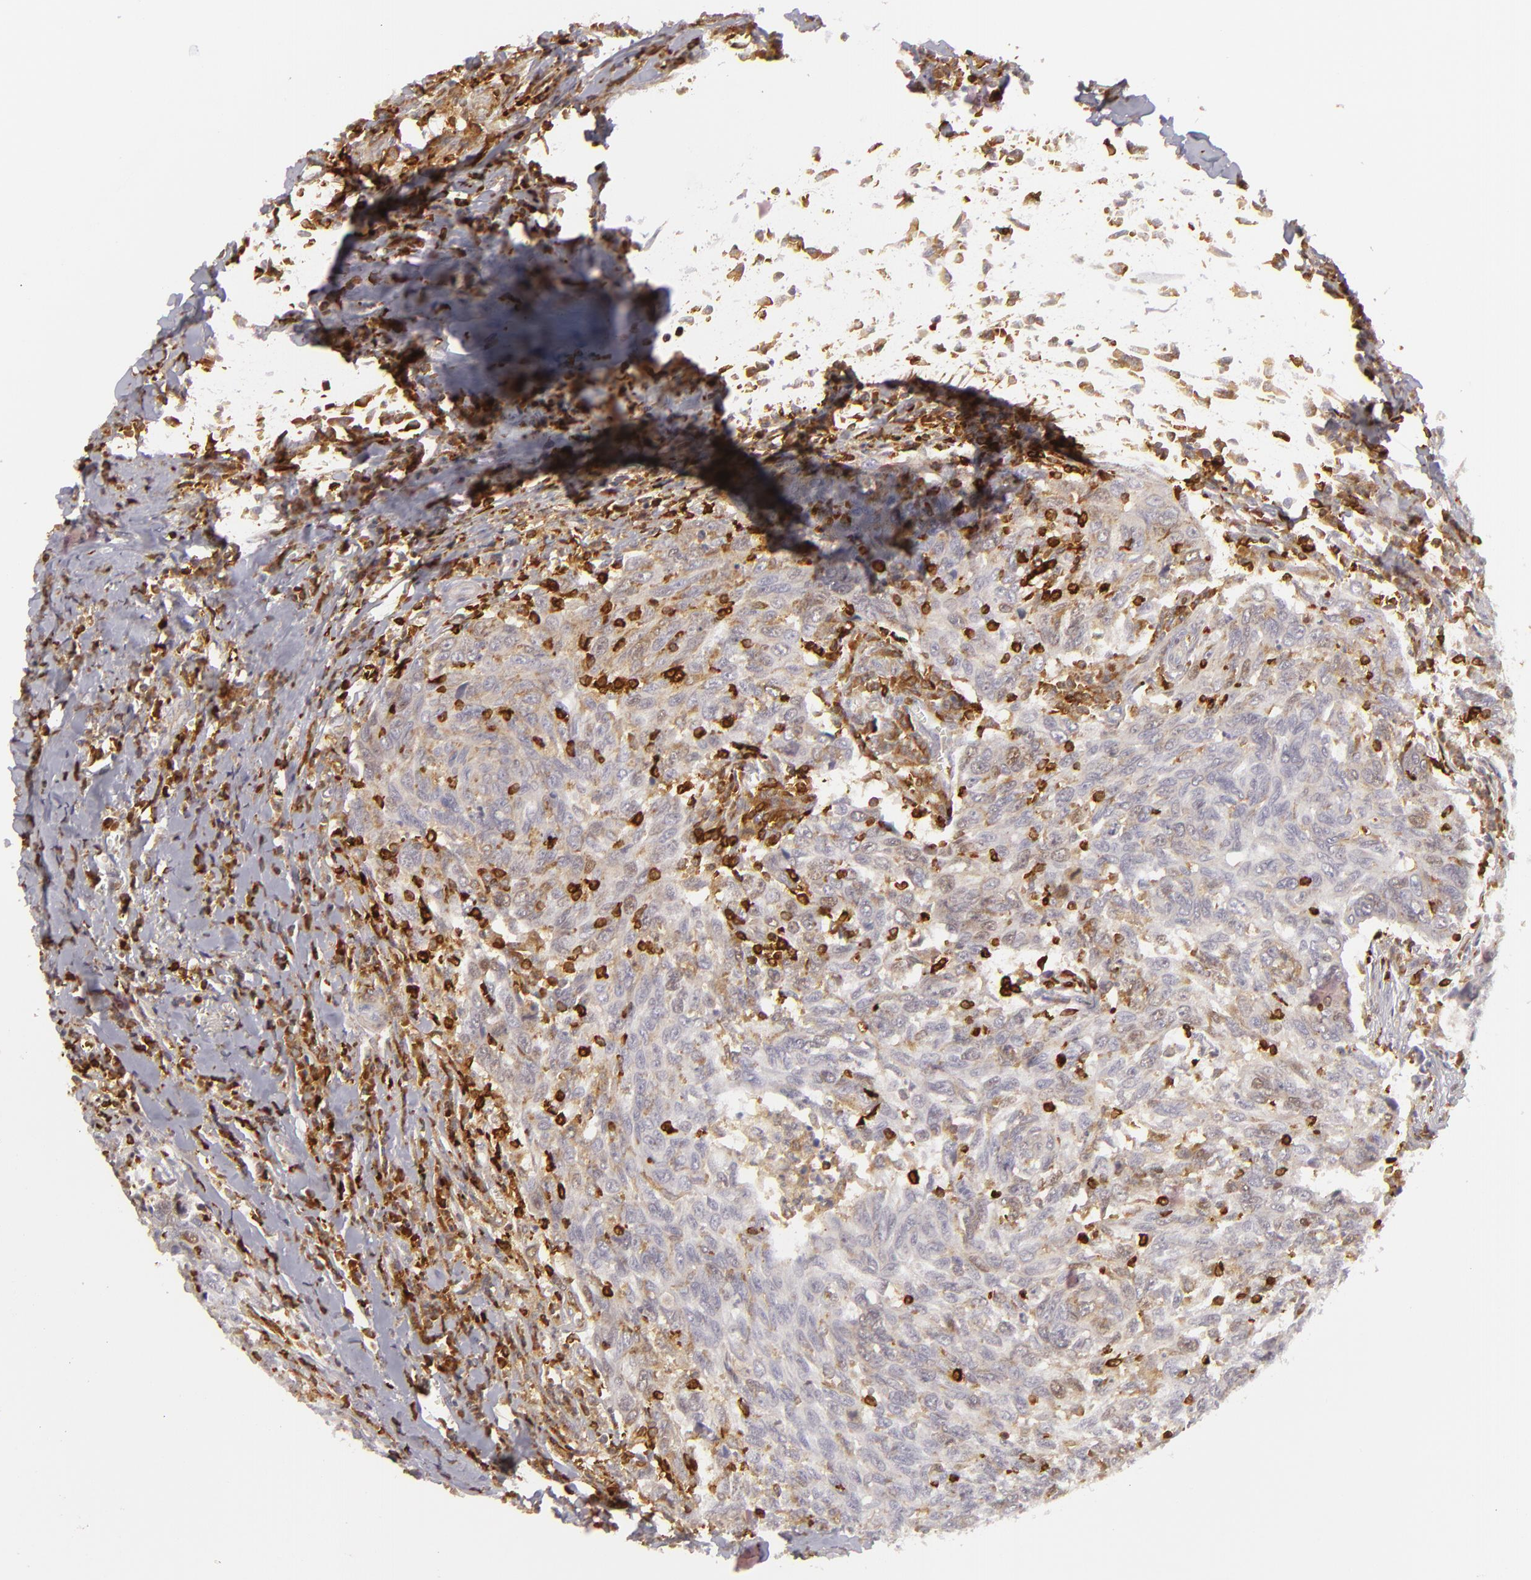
{"staining": {"intensity": "weak", "quantity": ">75%", "location": "cytoplasmic/membranous"}, "tissue": "breast cancer", "cell_type": "Tumor cells", "image_type": "cancer", "snomed": [{"axis": "morphology", "description": "Duct carcinoma"}, {"axis": "topography", "description": "Breast"}], "caption": "Tumor cells reveal low levels of weak cytoplasmic/membranous staining in about >75% of cells in human intraductal carcinoma (breast). (DAB (3,3'-diaminobenzidine) IHC, brown staining for protein, blue staining for nuclei).", "gene": "APOBEC3G", "patient": {"sex": "female", "age": 50}}